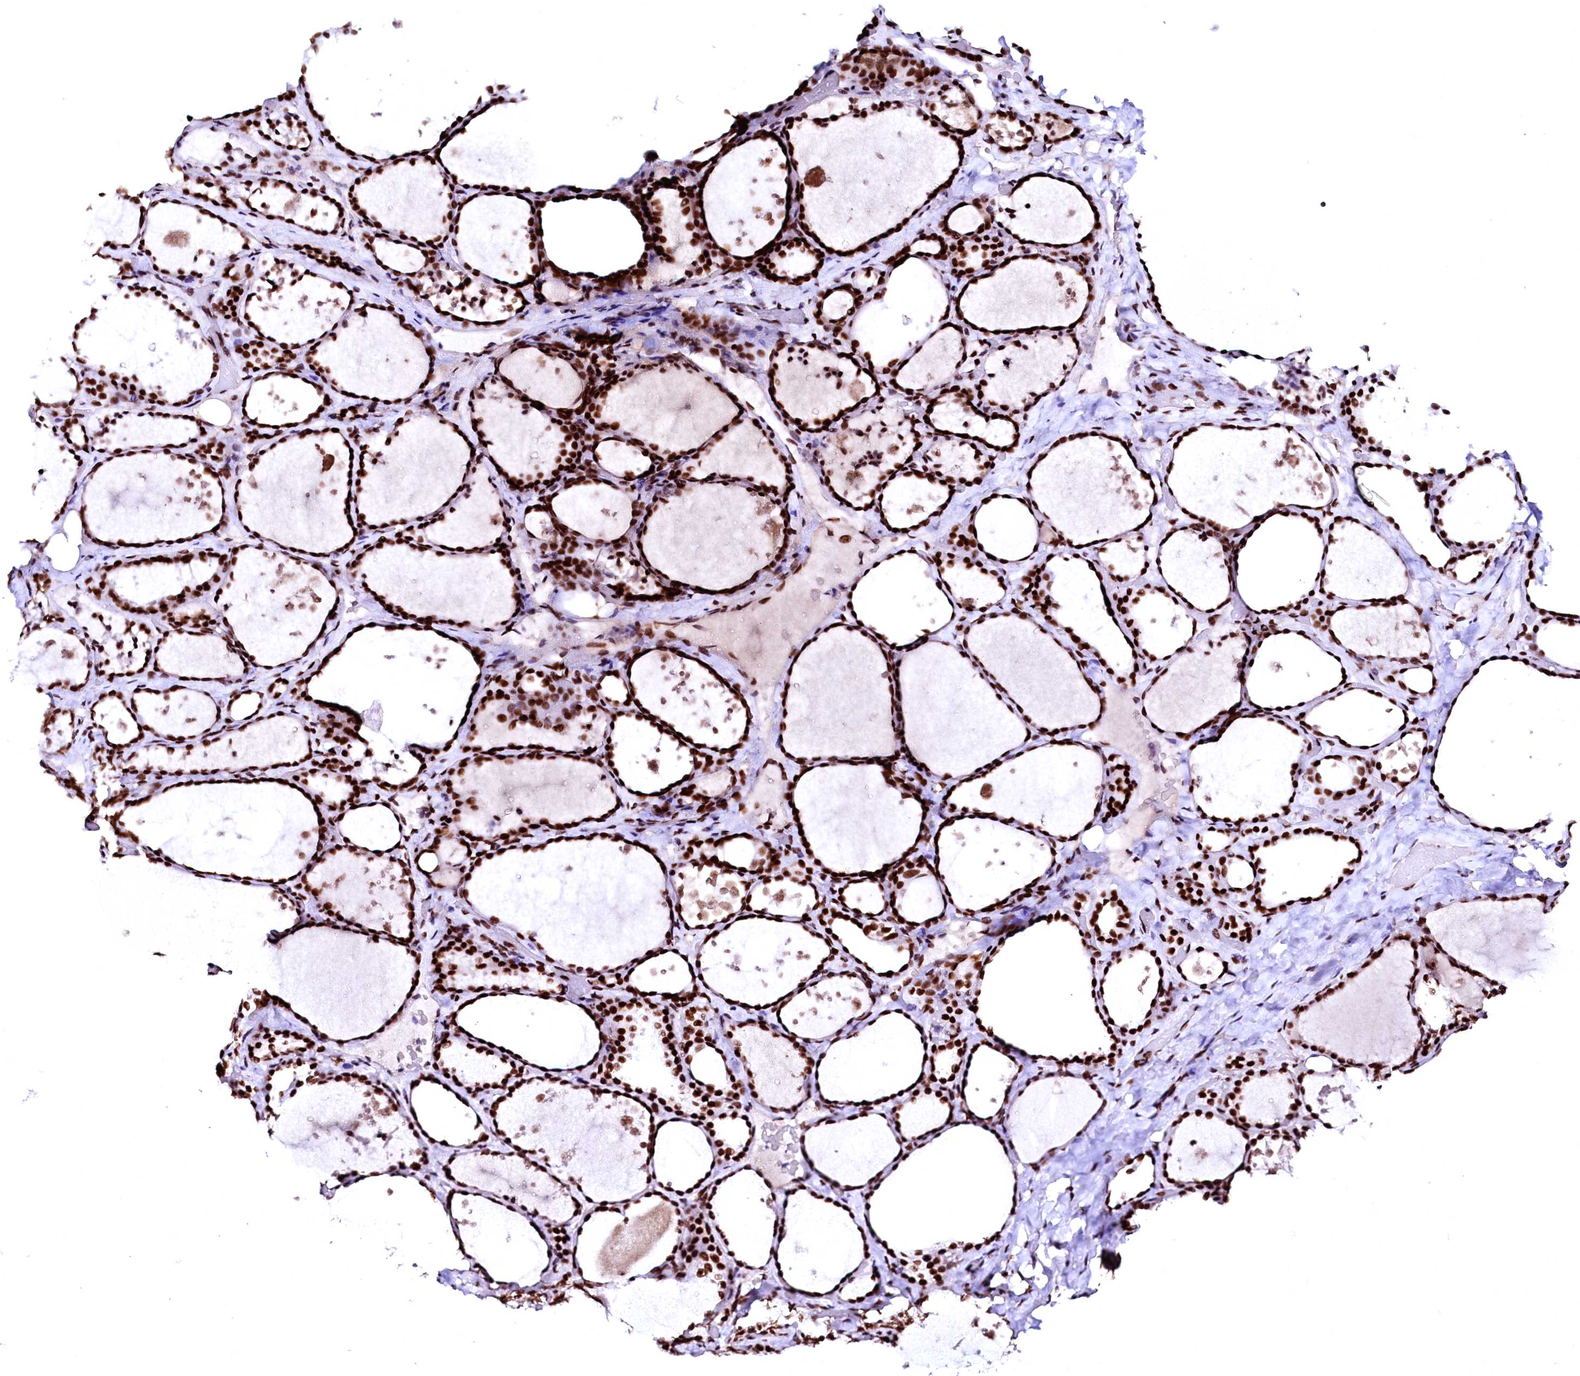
{"staining": {"intensity": "strong", "quantity": ">75%", "location": "nuclear"}, "tissue": "thyroid gland", "cell_type": "Glandular cells", "image_type": "normal", "snomed": [{"axis": "morphology", "description": "Normal tissue, NOS"}, {"axis": "topography", "description": "Thyroid gland"}], "caption": "Thyroid gland stained with DAB (3,3'-diaminobenzidine) immunohistochemistry (IHC) reveals high levels of strong nuclear staining in about >75% of glandular cells. (brown staining indicates protein expression, while blue staining denotes nuclei).", "gene": "CPSF6", "patient": {"sex": "female", "age": 44}}